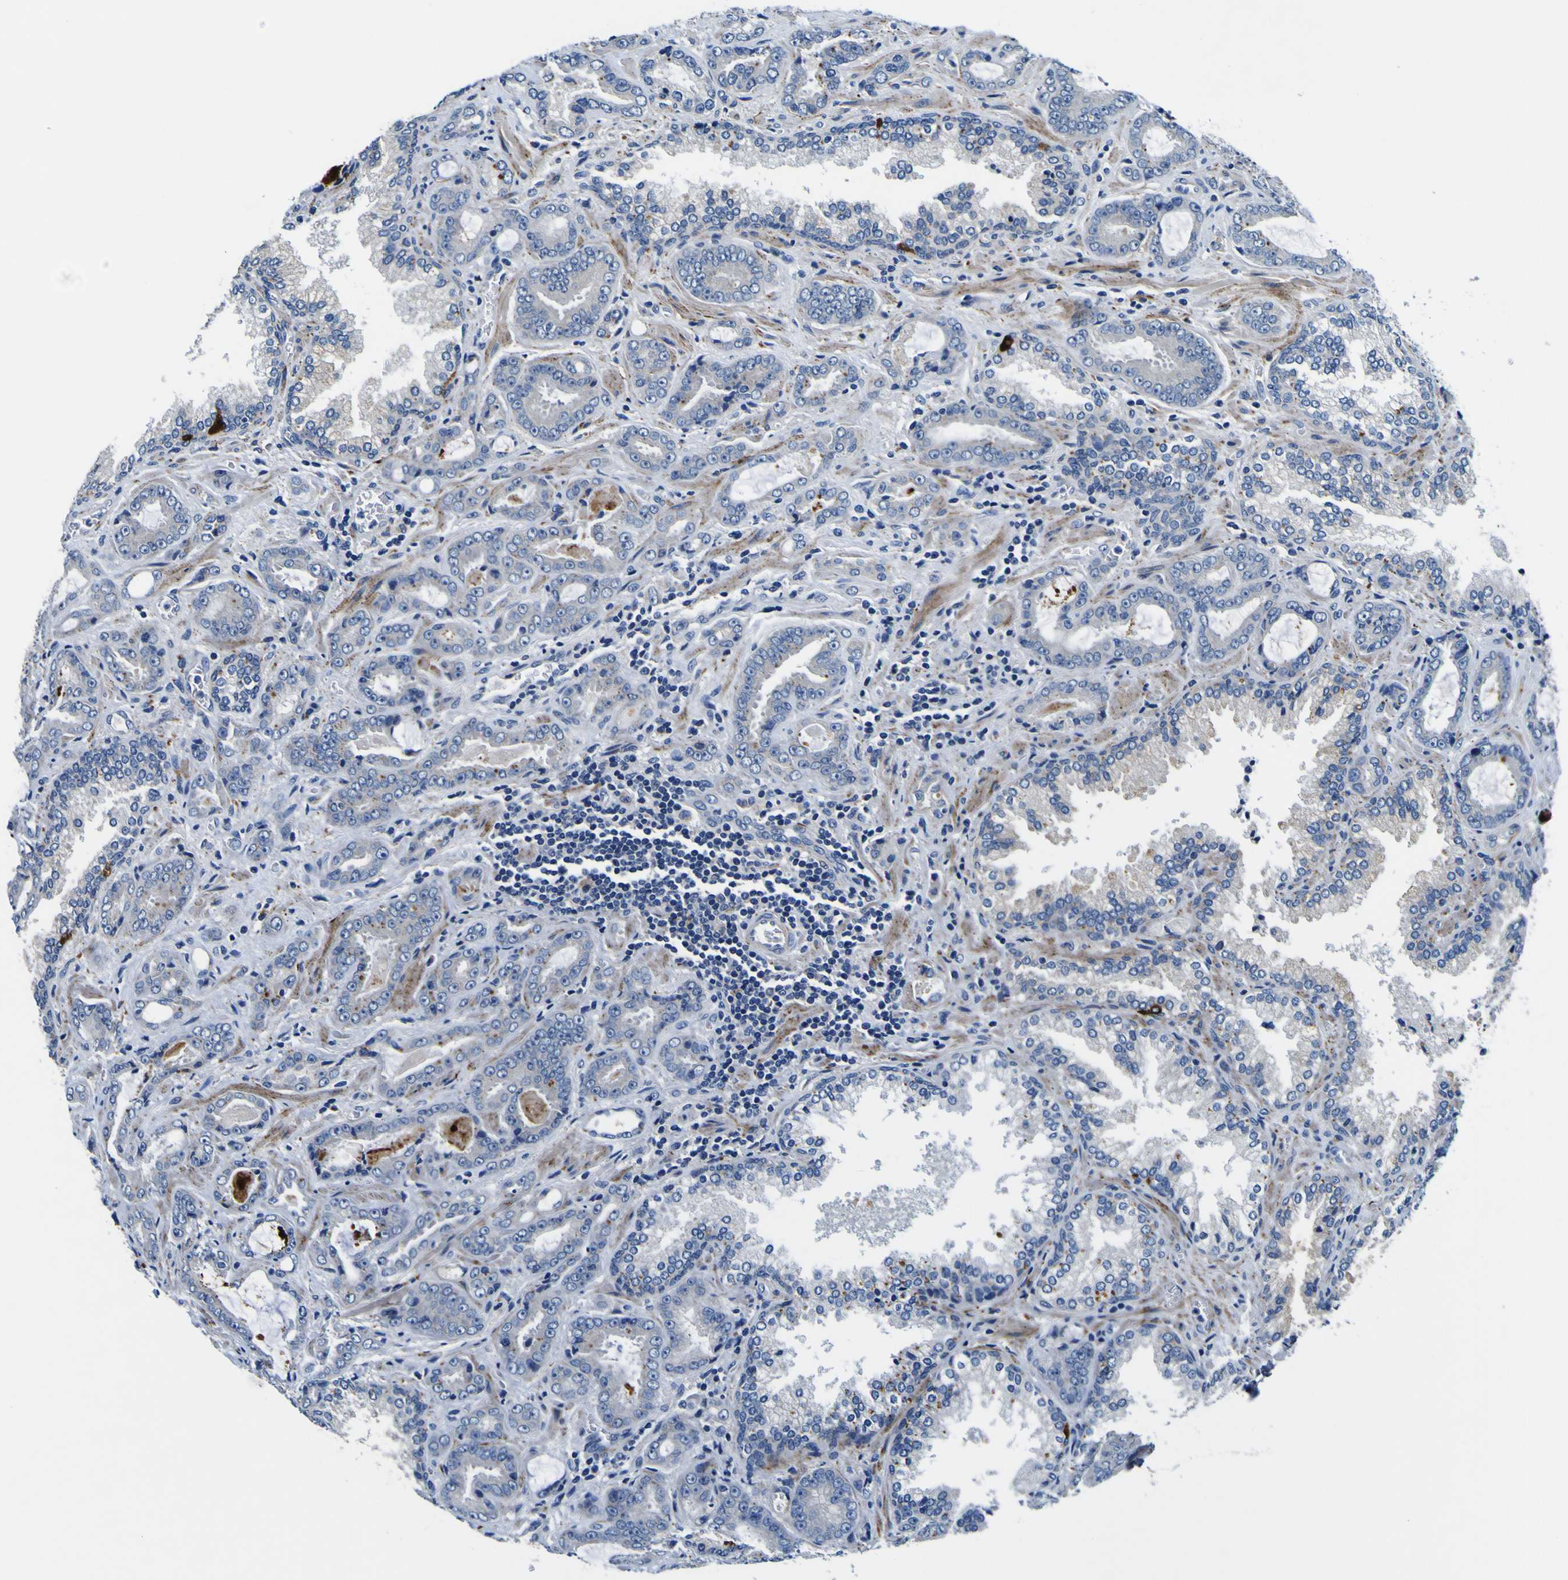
{"staining": {"intensity": "negative", "quantity": "none", "location": "none"}, "tissue": "prostate cancer", "cell_type": "Tumor cells", "image_type": "cancer", "snomed": [{"axis": "morphology", "description": "Adenocarcinoma, Low grade"}, {"axis": "topography", "description": "Prostate"}], "caption": "There is no significant expression in tumor cells of prostate low-grade adenocarcinoma.", "gene": "AGAP3", "patient": {"sex": "male", "age": 60}}